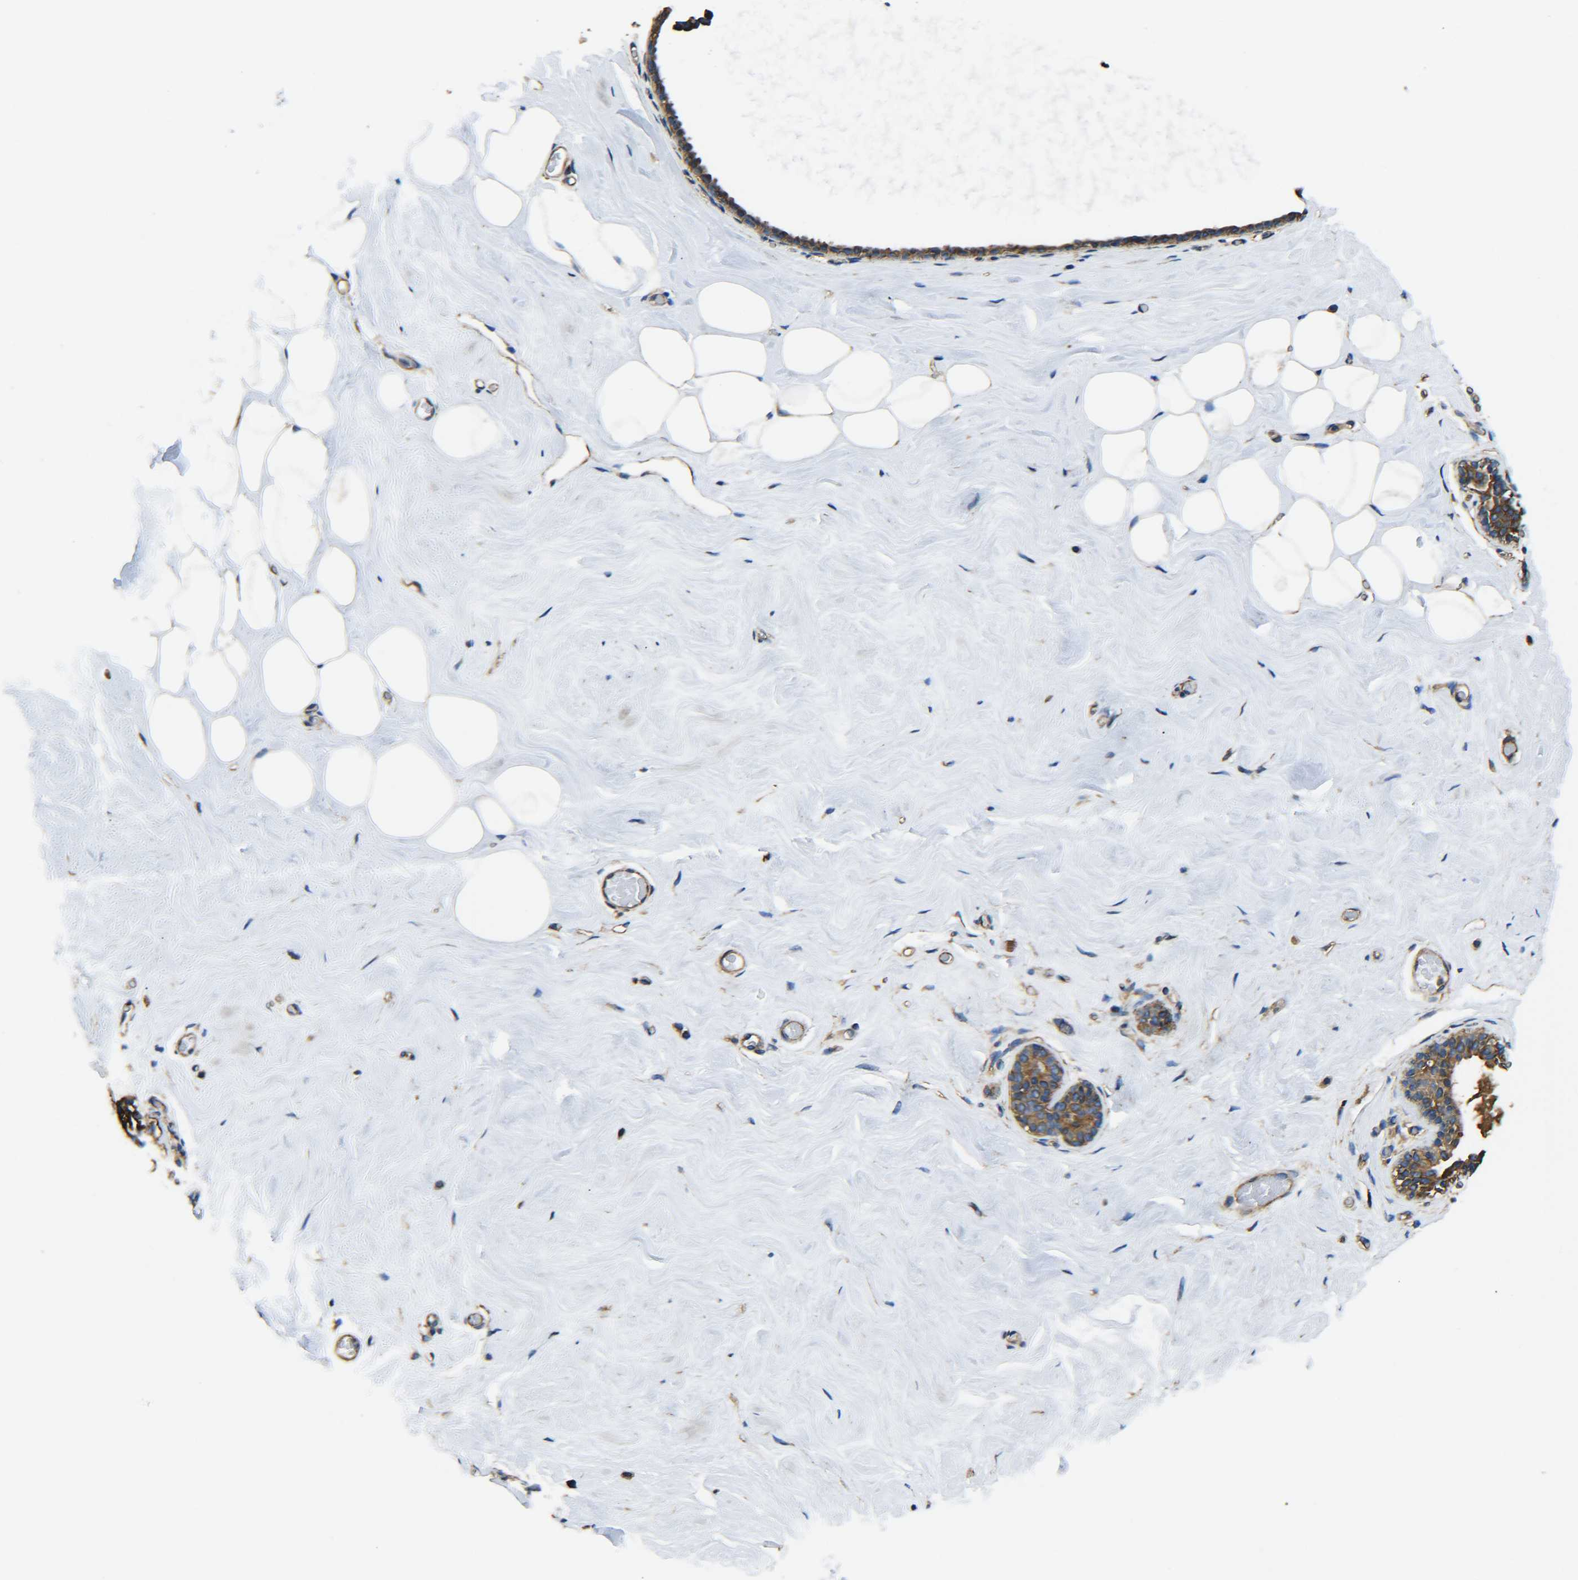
{"staining": {"intensity": "weak", "quantity": "<25%", "location": "cytoplasmic/membranous"}, "tissue": "breast", "cell_type": "Adipocytes", "image_type": "normal", "snomed": [{"axis": "morphology", "description": "Normal tissue, NOS"}, {"axis": "topography", "description": "Breast"}], "caption": "High power microscopy histopathology image of an IHC photomicrograph of benign breast, revealing no significant staining in adipocytes.", "gene": "TUBB", "patient": {"sex": "female", "age": 75}}